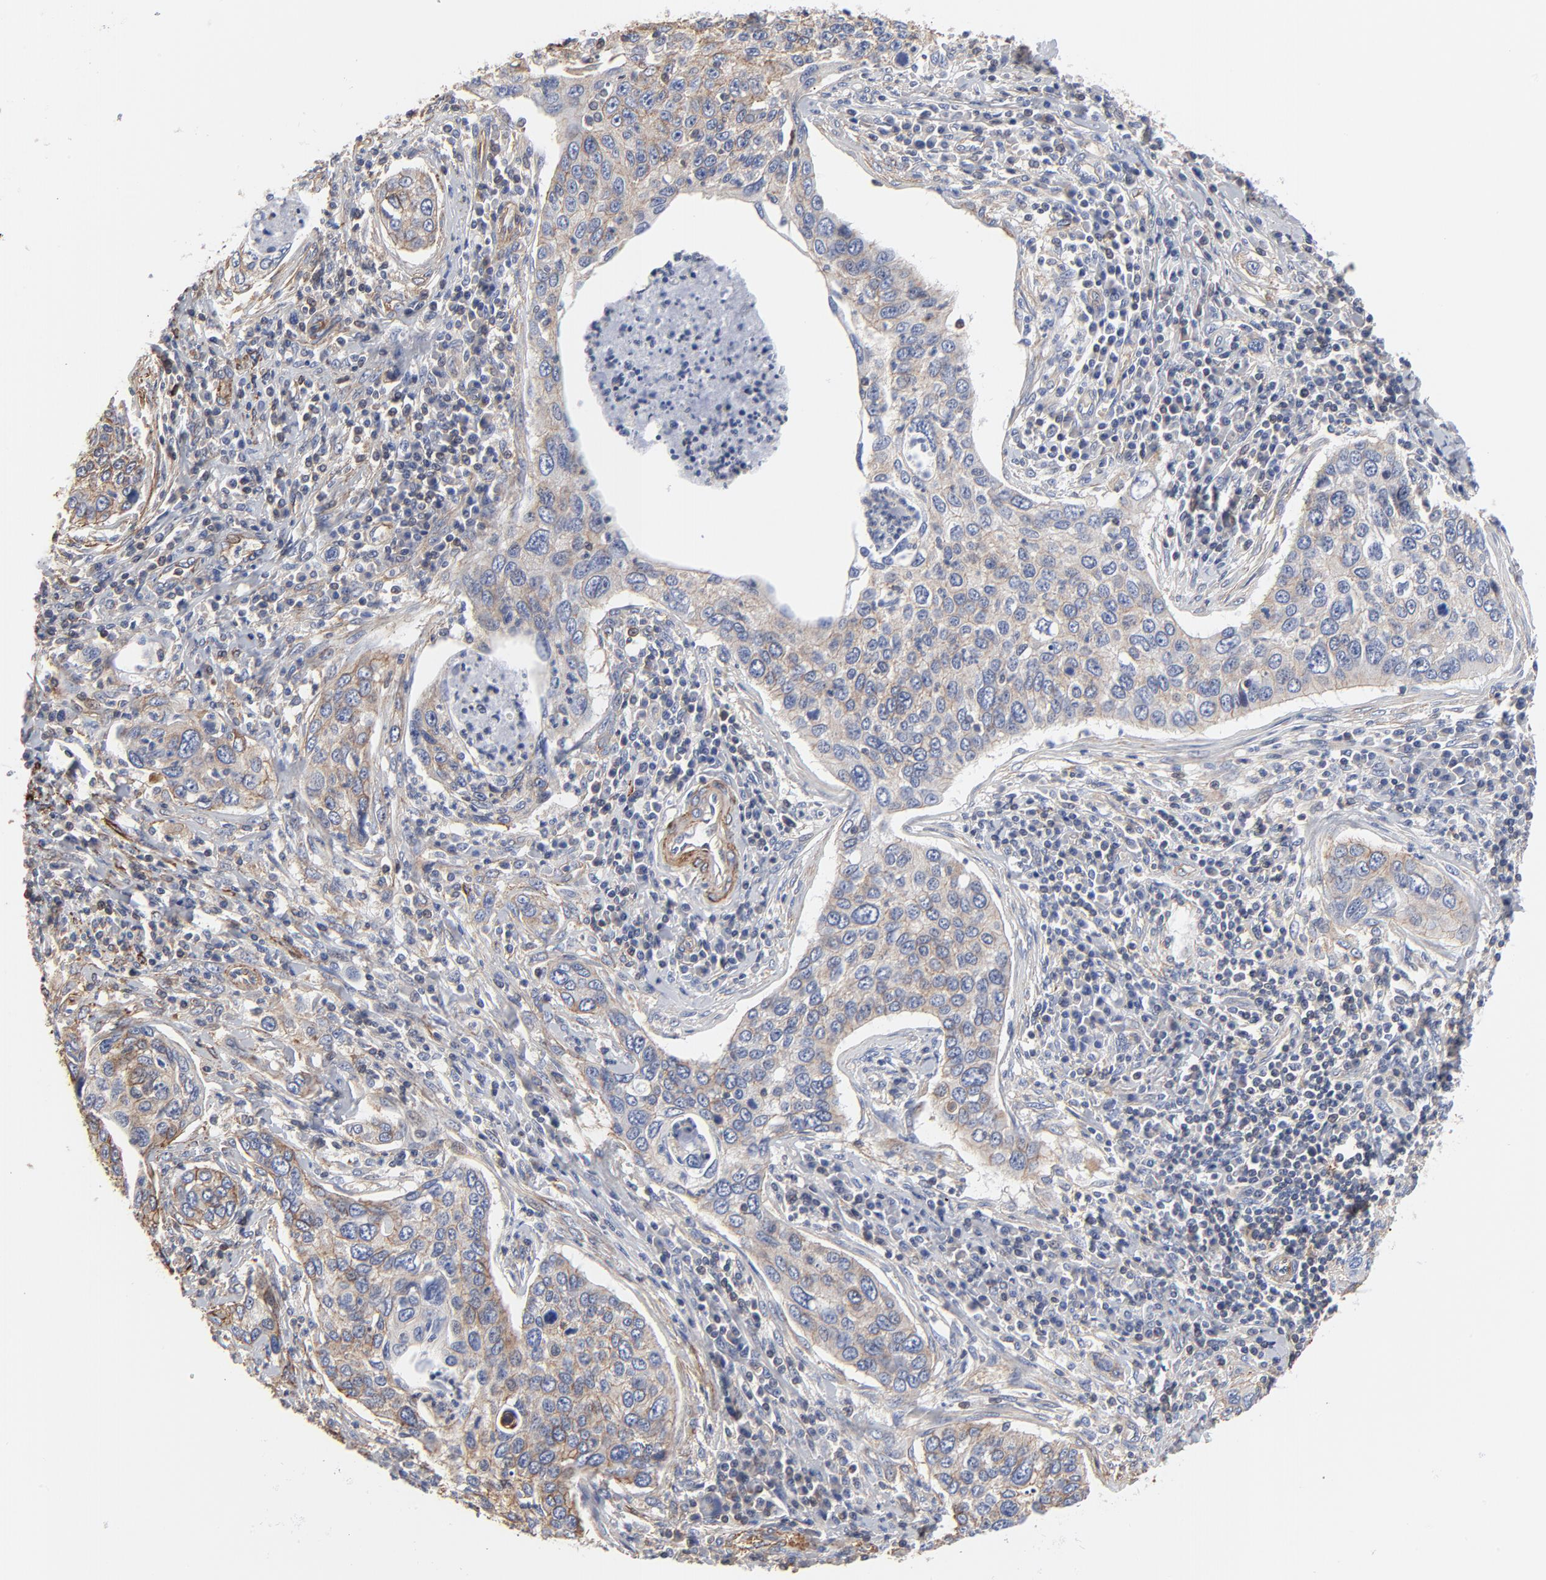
{"staining": {"intensity": "weak", "quantity": ">75%", "location": "cytoplasmic/membranous"}, "tissue": "cervical cancer", "cell_type": "Tumor cells", "image_type": "cancer", "snomed": [{"axis": "morphology", "description": "Squamous cell carcinoma, NOS"}, {"axis": "topography", "description": "Cervix"}], "caption": "Approximately >75% of tumor cells in human squamous cell carcinoma (cervical) reveal weak cytoplasmic/membranous protein staining as visualized by brown immunohistochemical staining.", "gene": "ACTA2", "patient": {"sex": "female", "age": 53}}